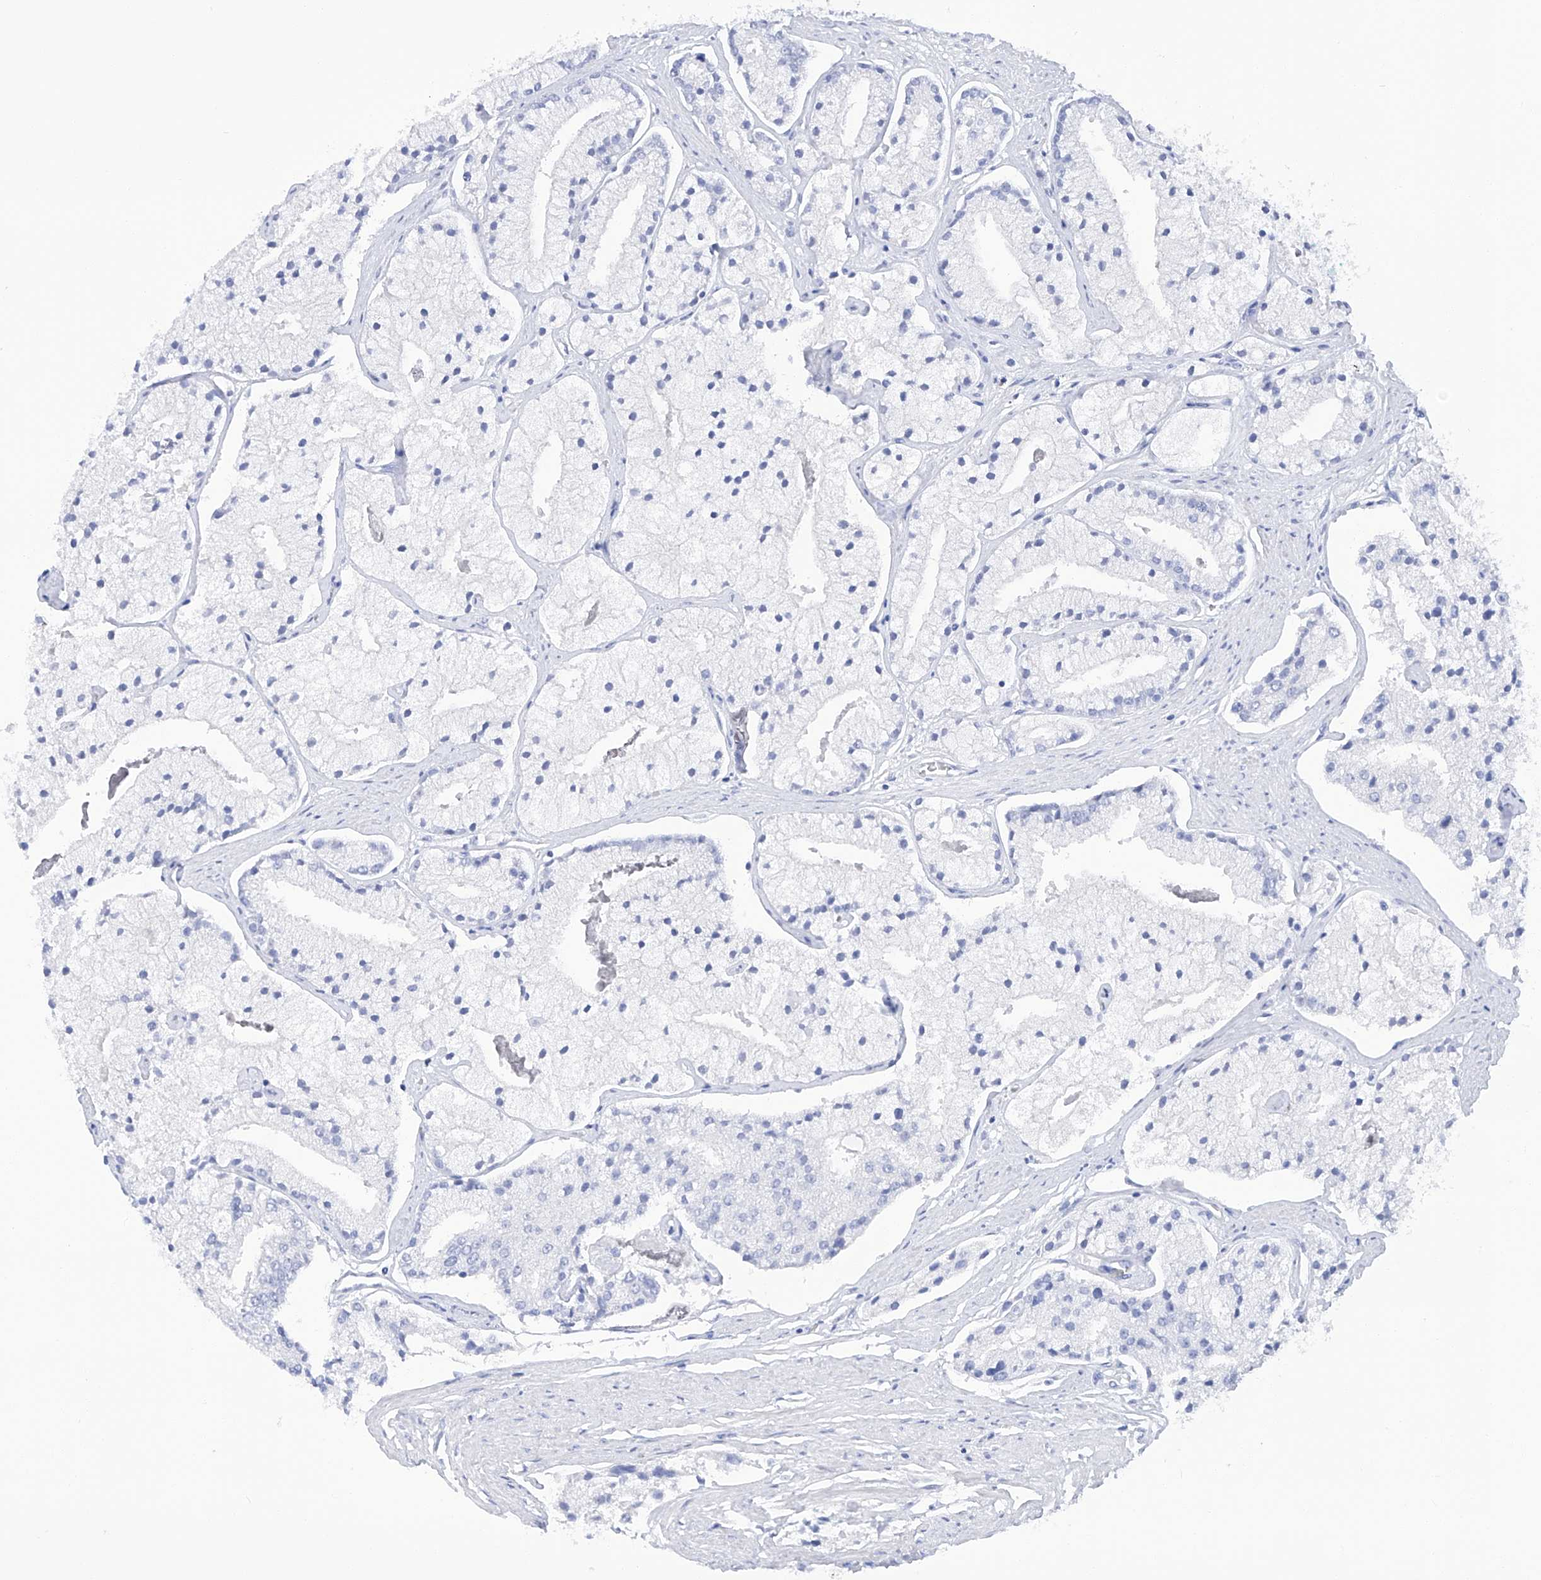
{"staining": {"intensity": "negative", "quantity": "none", "location": "none"}, "tissue": "prostate cancer", "cell_type": "Tumor cells", "image_type": "cancer", "snomed": [{"axis": "morphology", "description": "Adenocarcinoma, High grade"}, {"axis": "topography", "description": "Prostate"}], "caption": "Immunohistochemical staining of human prostate cancer displays no significant positivity in tumor cells.", "gene": "FLG", "patient": {"sex": "male", "age": 50}}